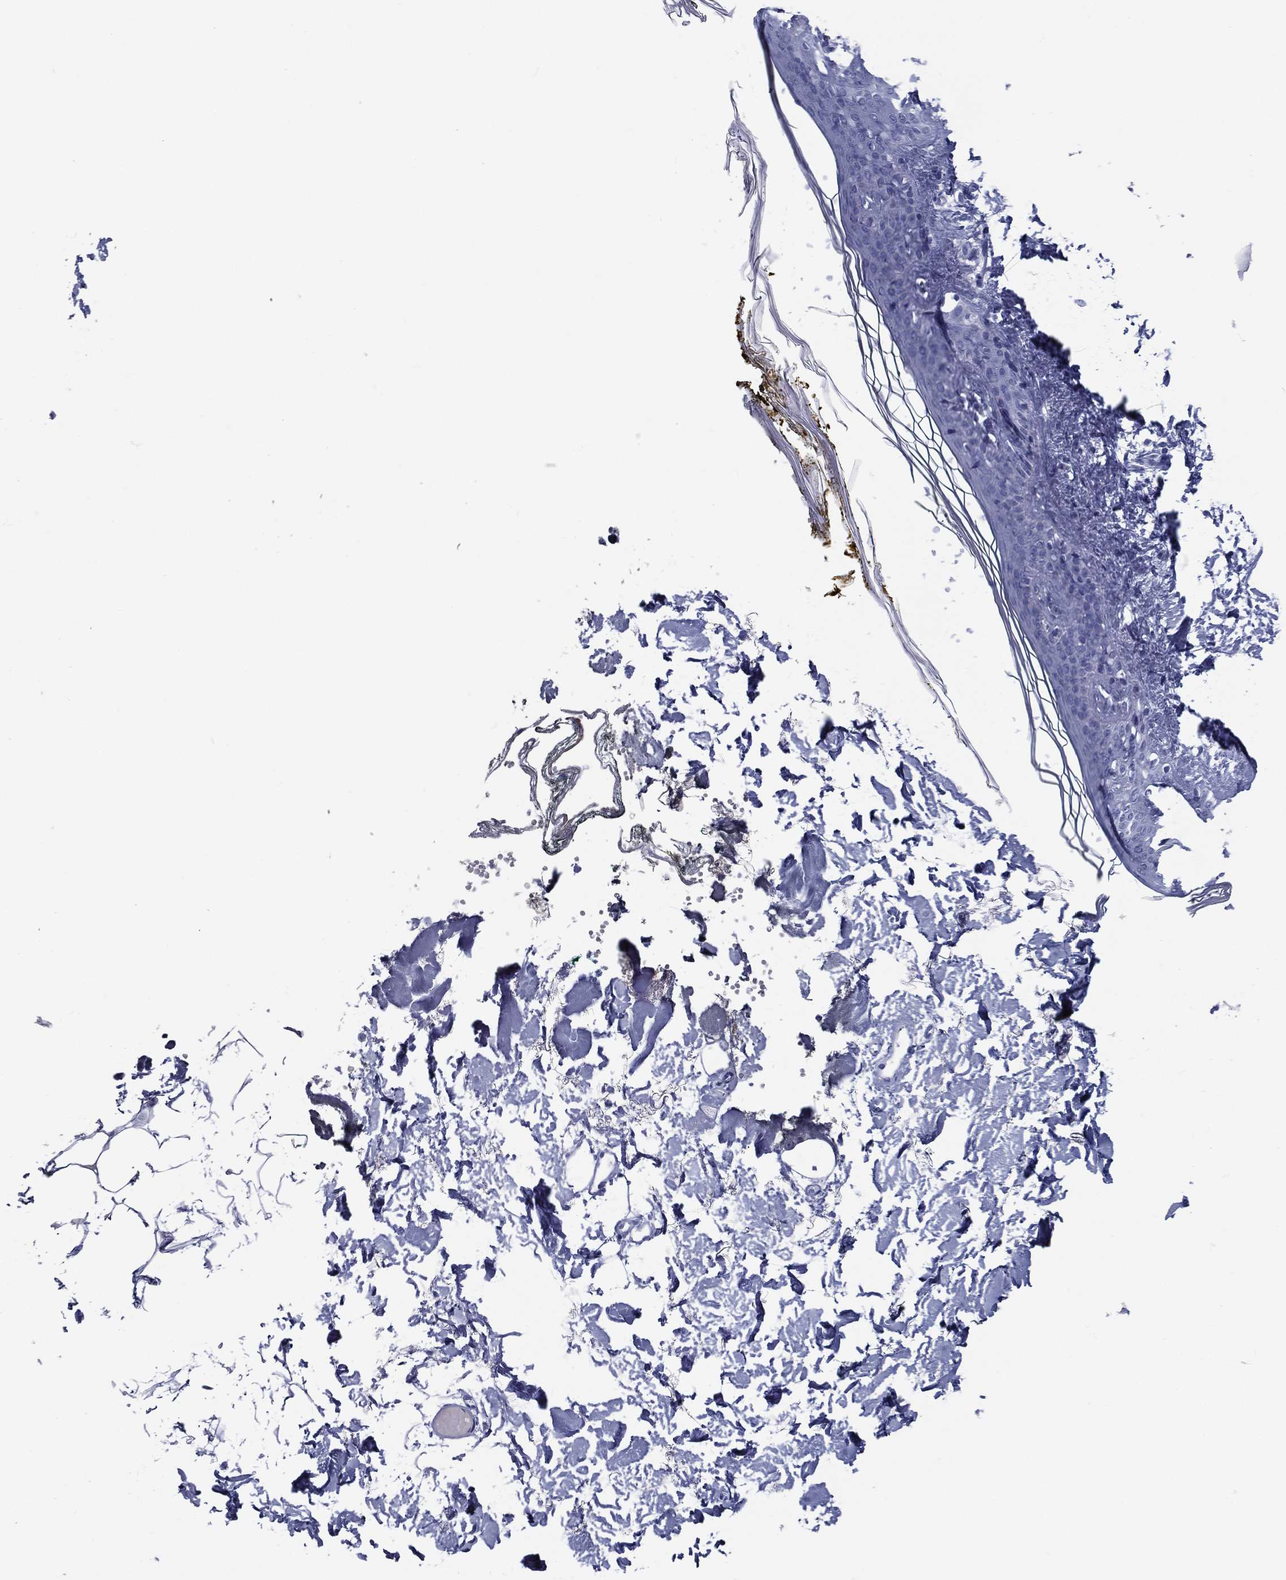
{"staining": {"intensity": "negative", "quantity": "none", "location": "none"}, "tissue": "skin", "cell_type": "Fibroblasts", "image_type": "normal", "snomed": [{"axis": "morphology", "description": "Normal tissue, NOS"}, {"axis": "topography", "description": "Skin"}], "caption": "DAB (3,3'-diaminobenzidine) immunohistochemical staining of unremarkable skin reveals no significant staining in fibroblasts.", "gene": "RSPH4A", "patient": {"sex": "female", "age": 34}}